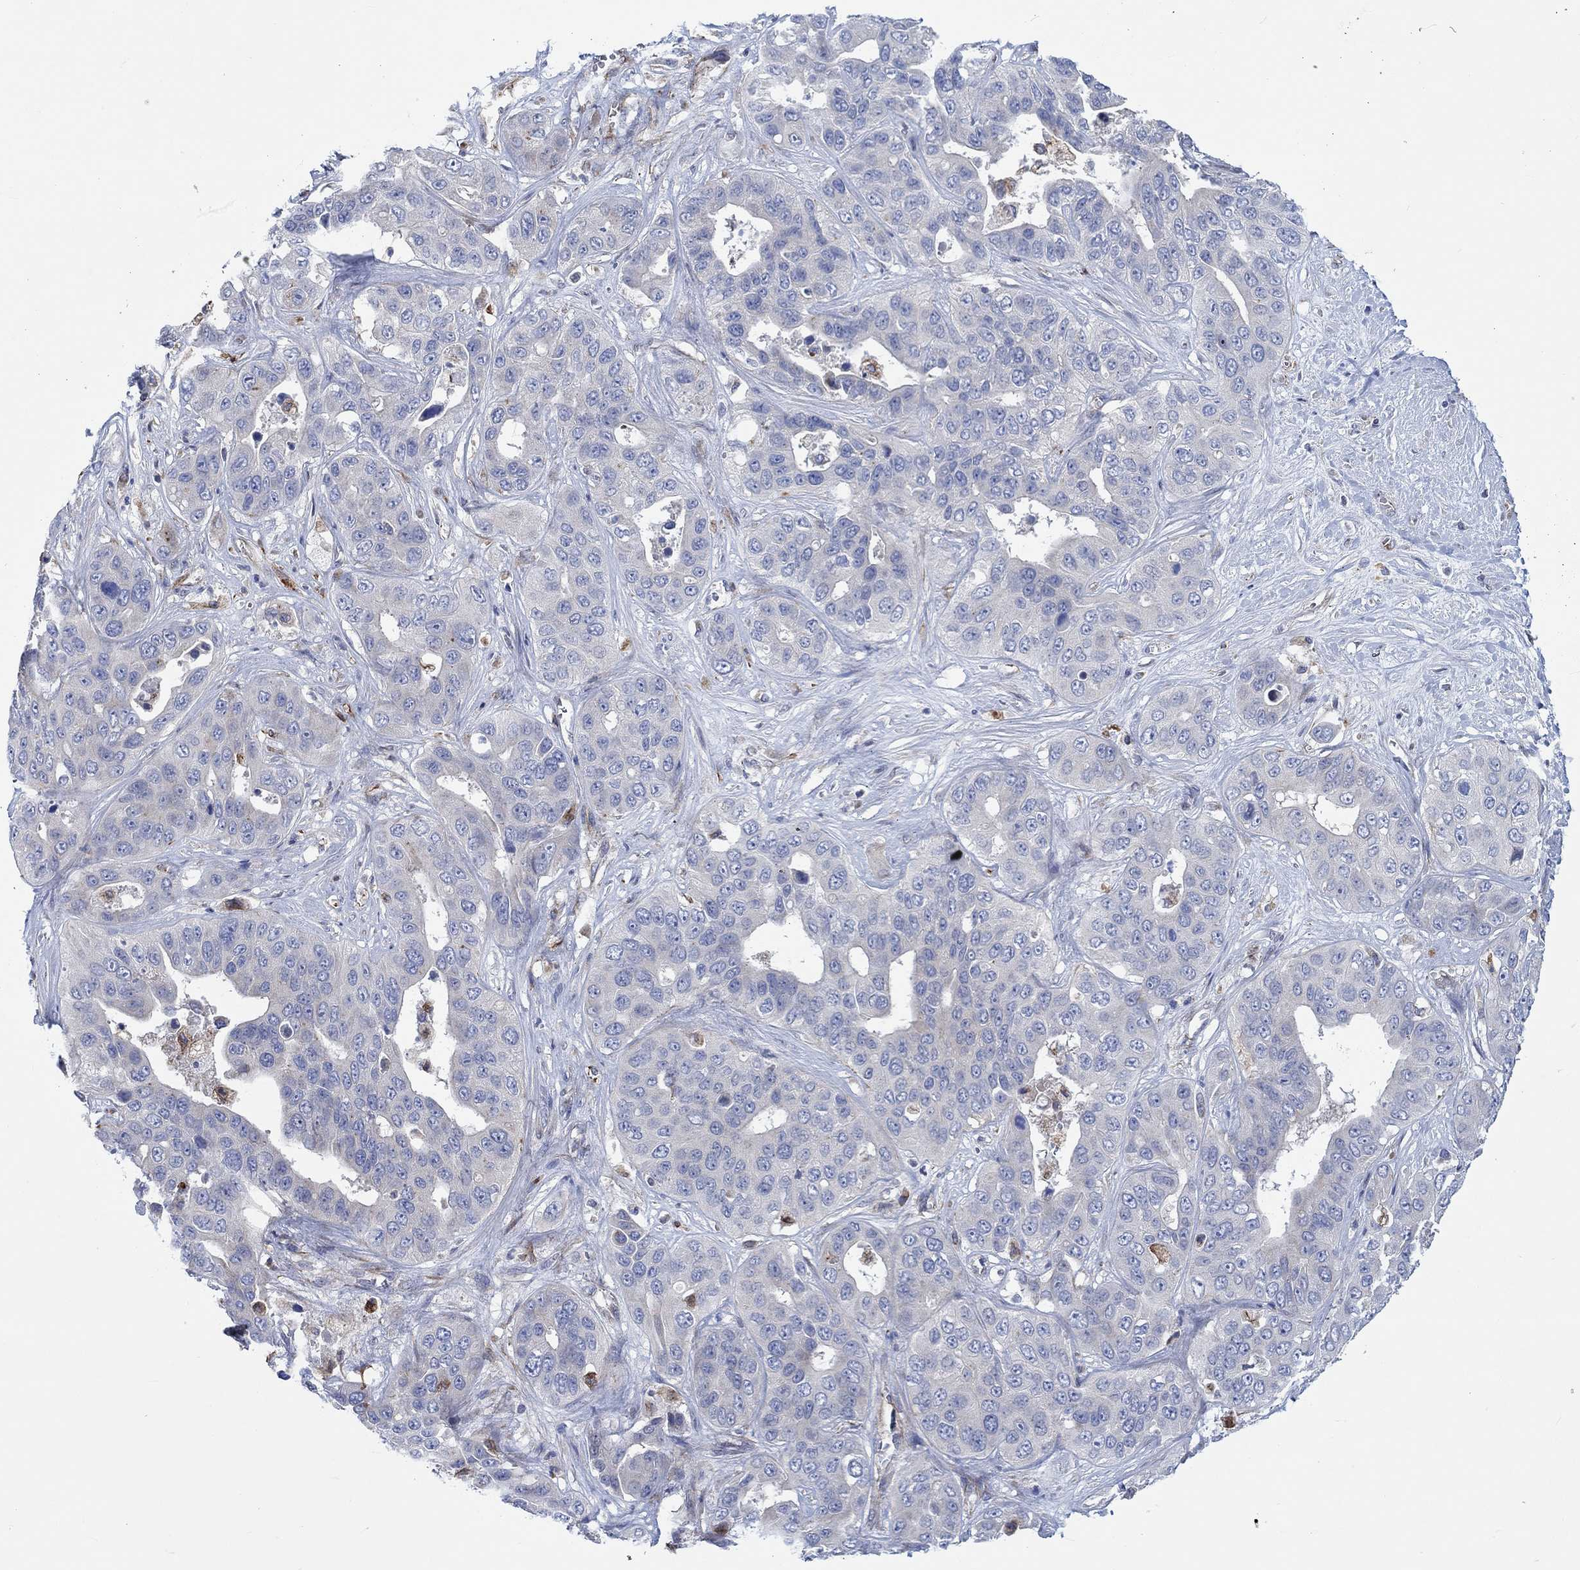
{"staining": {"intensity": "negative", "quantity": "none", "location": "none"}, "tissue": "liver cancer", "cell_type": "Tumor cells", "image_type": "cancer", "snomed": [{"axis": "morphology", "description": "Cholangiocarcinoma"}, {"axis": "topography", "description": "Liver"}], "caption": "Tumor cells show no significant expression in cholangiocarcinoma (liver).", "gene": "CAMK1D", "patient": {"sex": "female", "age": 52}}